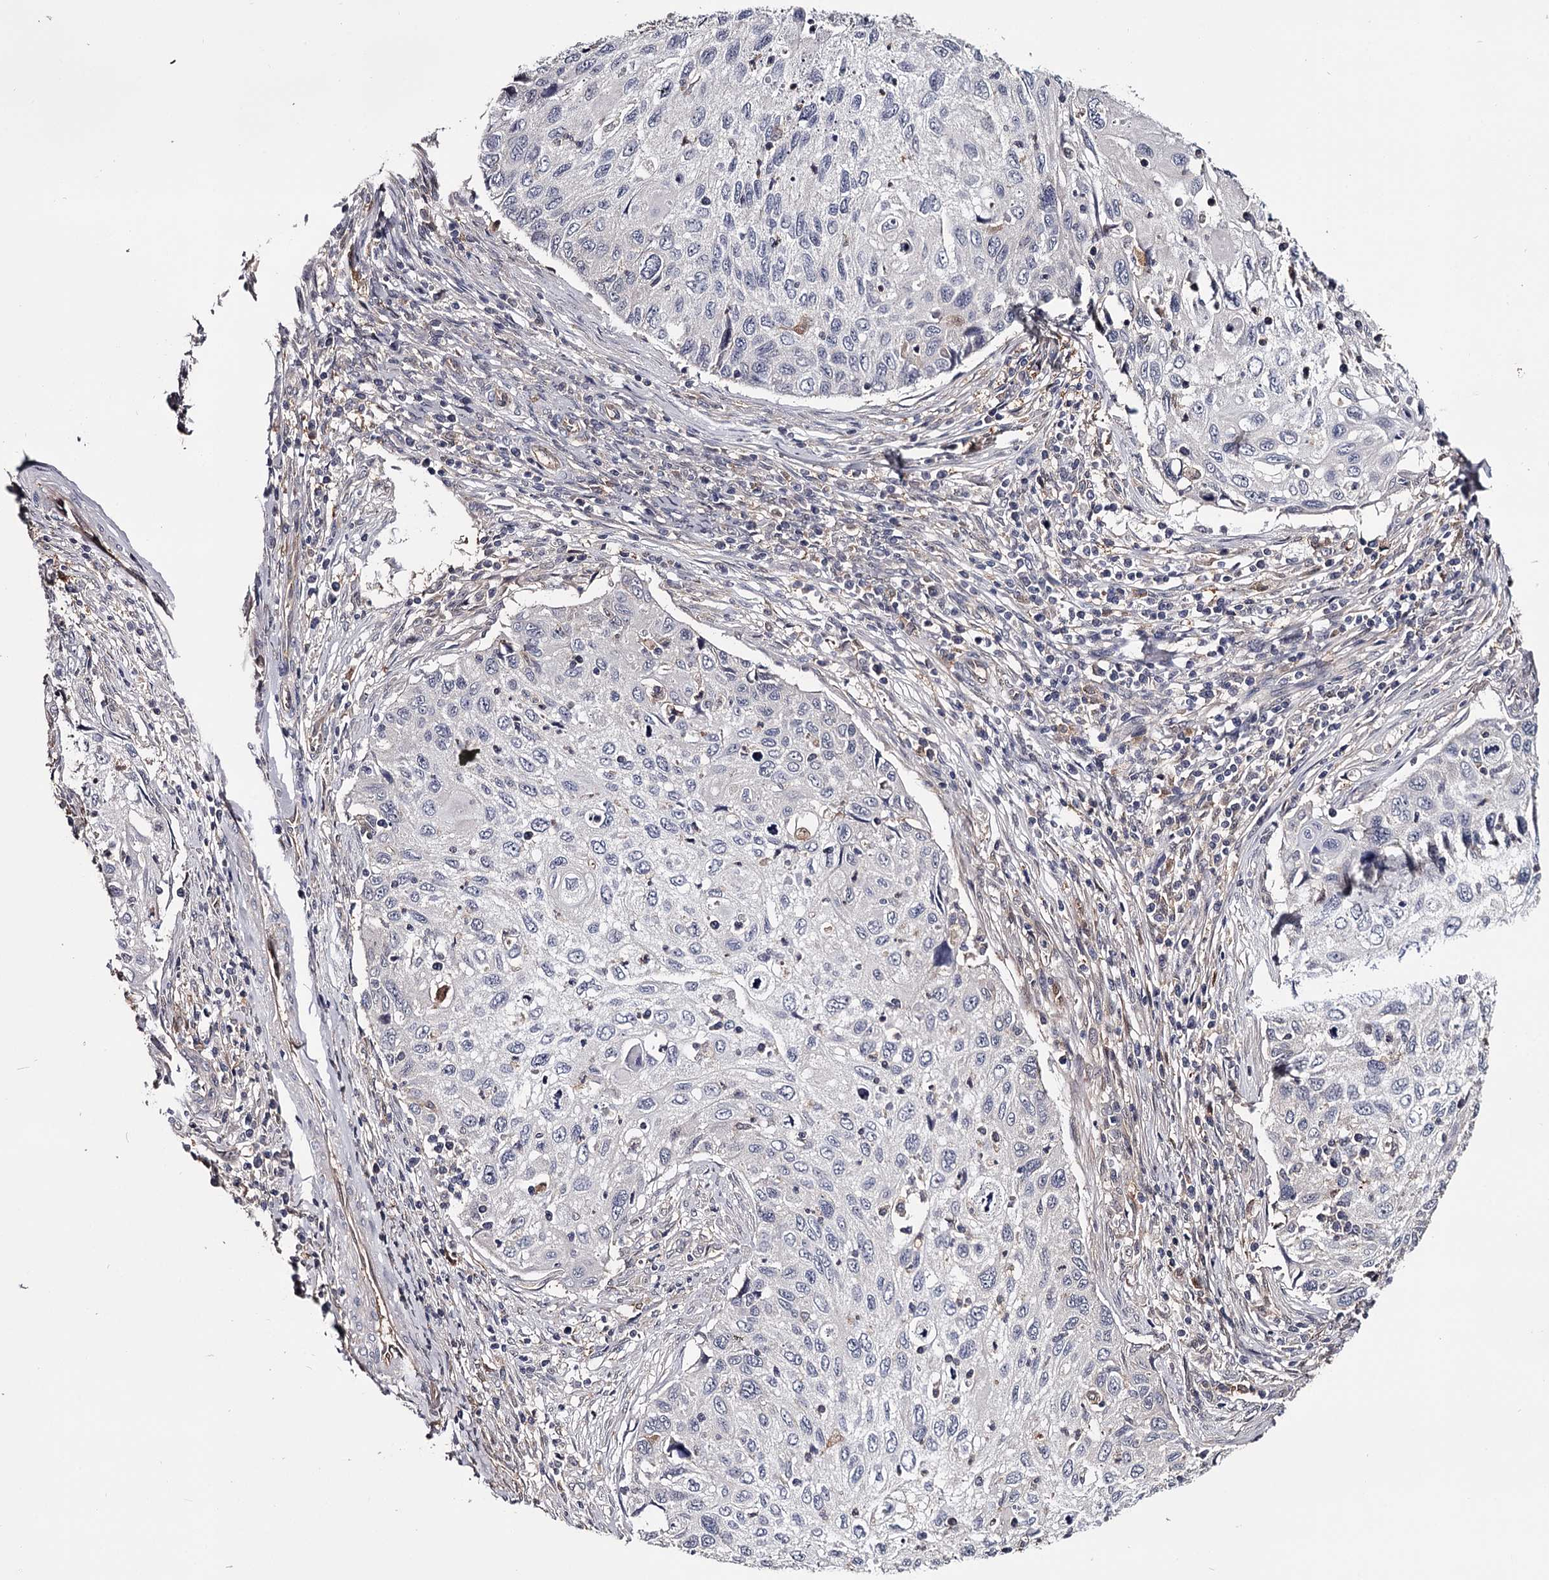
{"staining": {"intensity": "negative", "quantity": "none", "location": "none"}, "tissue": "cervical cancer", "cell_type": "Tumor cells", "image_type": "cancer", "snomed": [{"axis": "morphology", "description": "Squamous cell carcinoma, NOS"}, {"axis": "topography", "description": "Cervix"}], "caption": "Cervical squamous cell carcinoma was stained to show a protein in brown. There is no significant expression in tumor cells.", "gene": "GSTO1", "patient": {"sex": "female", "age": 70}}